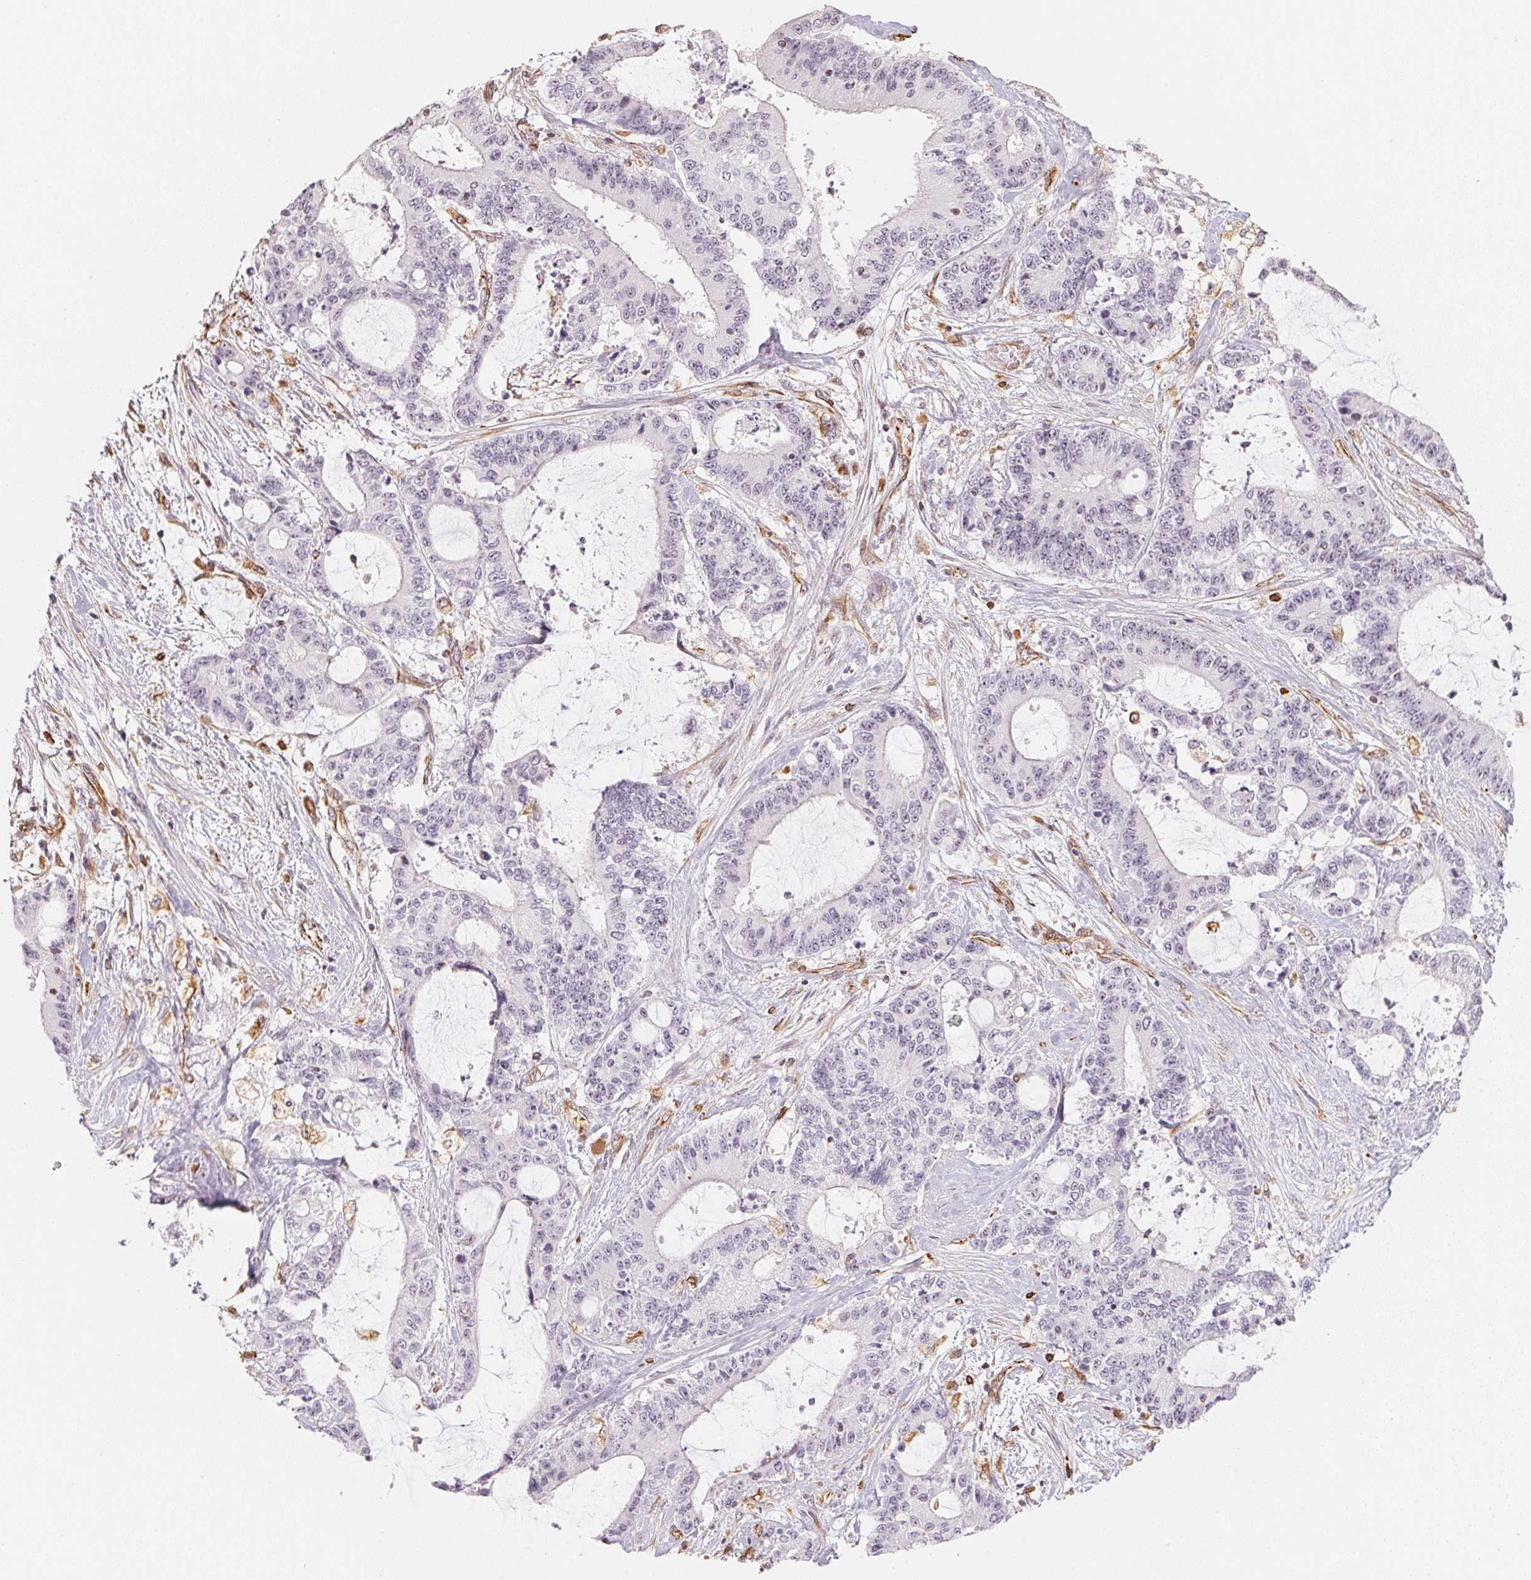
{"staining": {"intensity": "negative", "quantity": "none", "location": "none"}, "tissue": "liver cancer", "cell_type": "Tumor cells", "image_type": "cancer", "snomed": [{"axis": "morphology", "description": "Cholangiocarcinoma"}, {"axis": "topography", "description": "Liver"}], "caption": "Protein analysis of cholangiocarcinoma (liver) exhibits no significant positivity in tumor cells. (DAB (3,3'-diaminobenzidine) immunohistochemistry (IHC) with hematoxylin counter stain).", "gene": "FOXR2", "patient": {"sex": "female", "age": 73}}